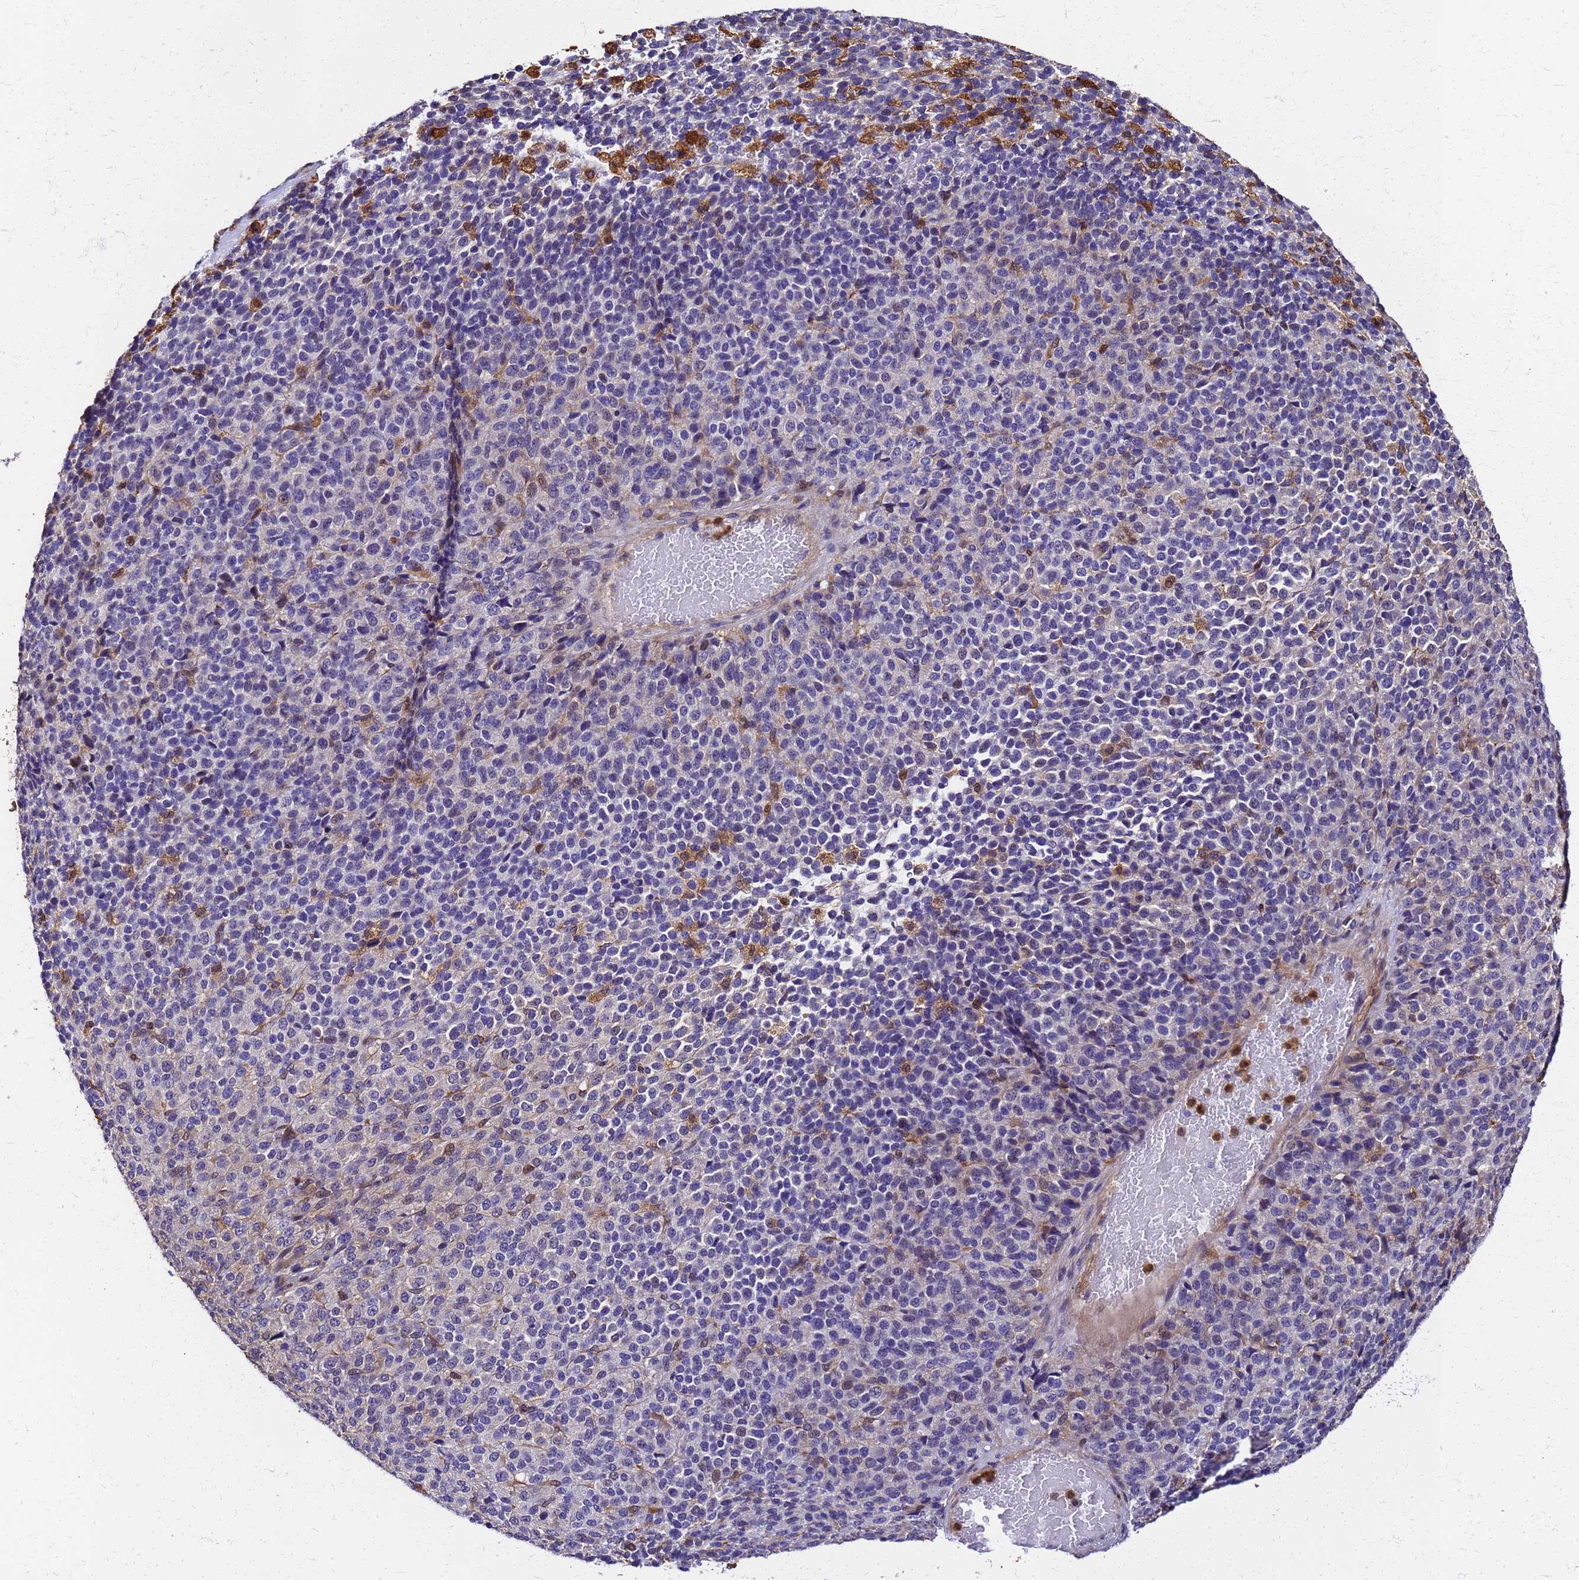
{"staining": {"intensity": "negative", "quantity": "none", "location": "none"}, "tissue": "melanoma", "cell_type": "Tumor cells", "image_type": "cancer", "snomed": [{"axis": "morphology", "description": "Malignant melanoma, Metastatic site"}, {"axis": "topography", "description": "Brain"}], "caption": "Tumor cells show no significant protein expression in malignant melanoma (metastatic site).", "gene": "S100A11", "patient": {"sex": "female", "age": 56}}